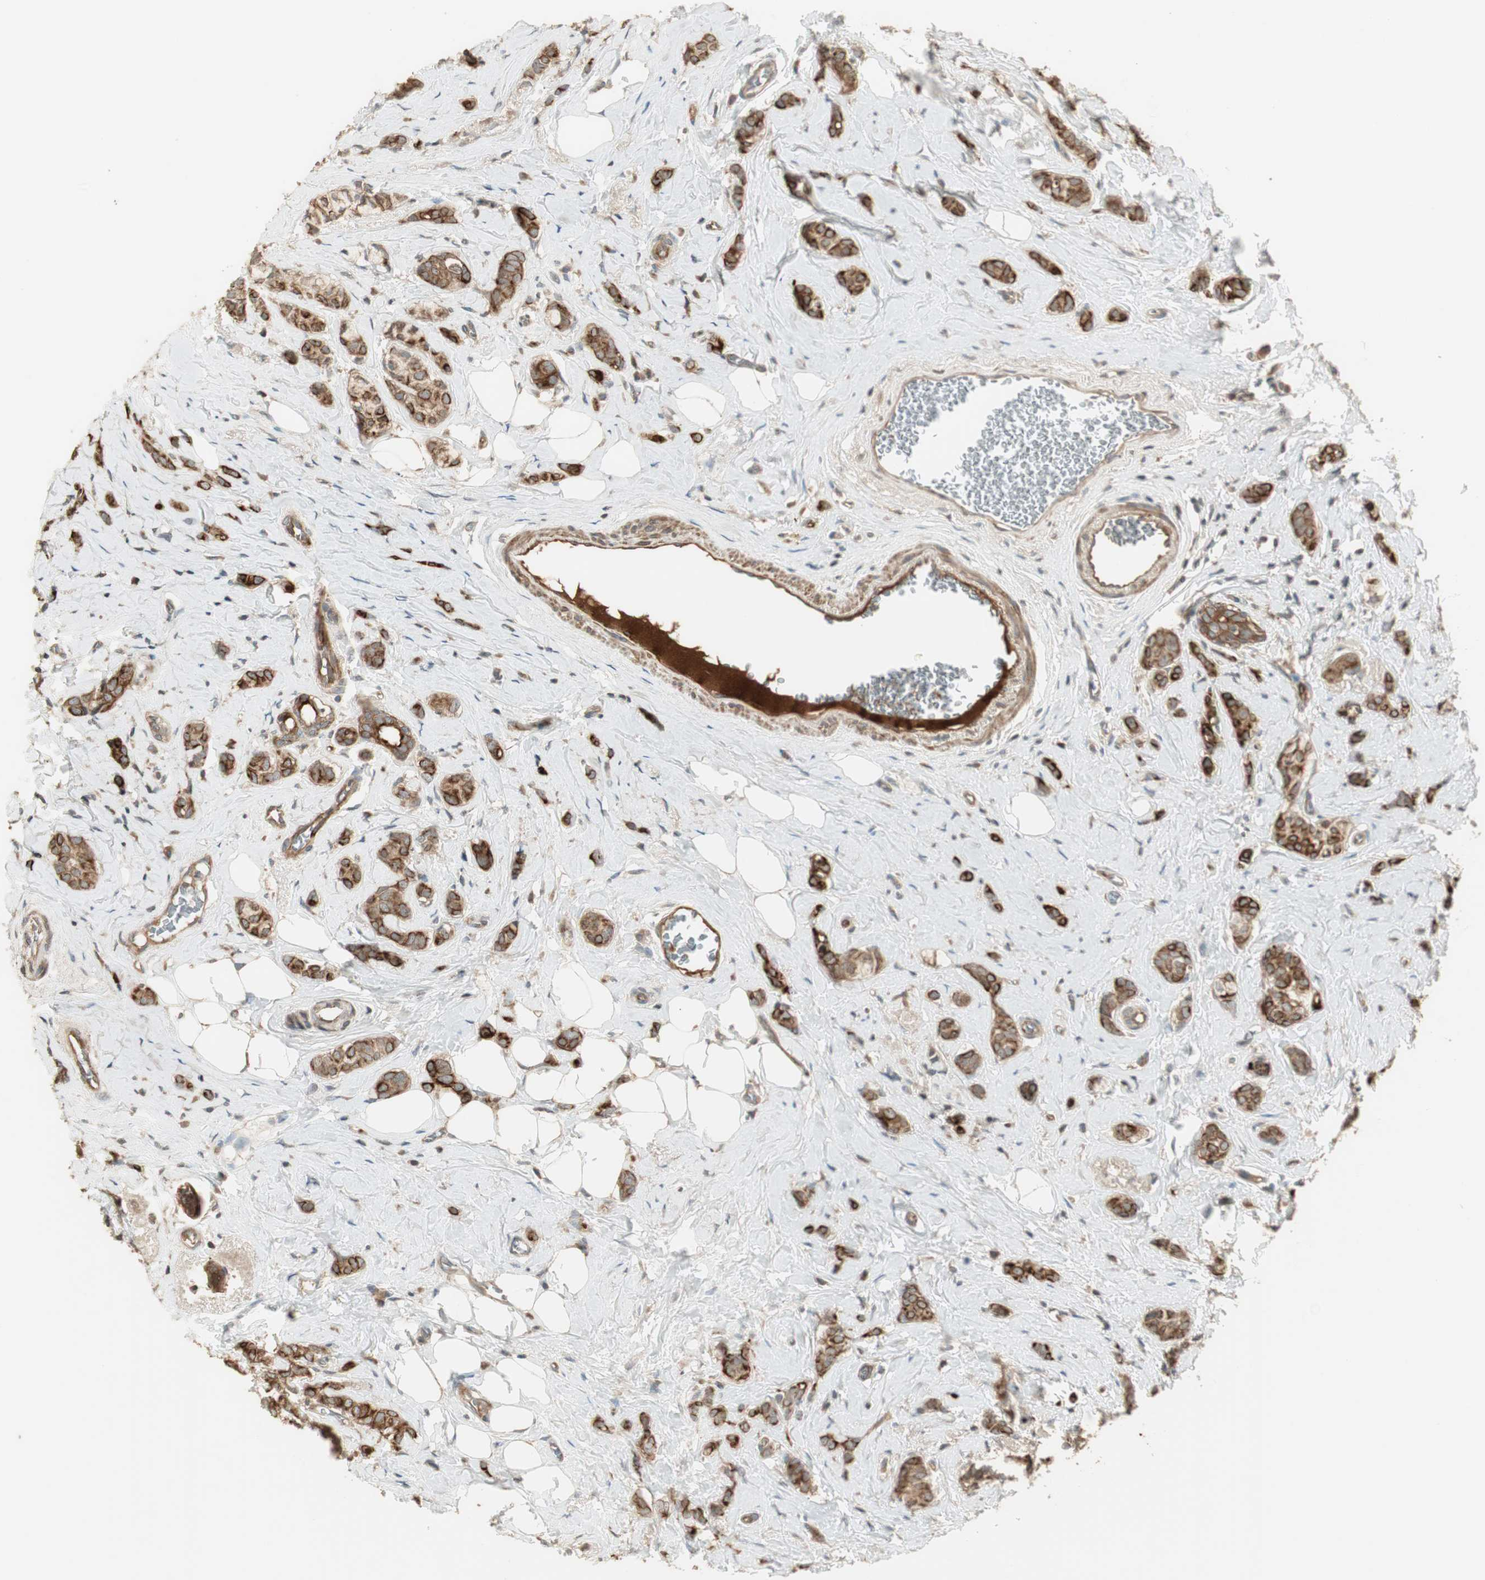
{"staining": {"intensity": "strong", "quantity": ">75%", "location": "cytoplasmic/membranous"}, "tissue": "breast cancer", "cell_type": "Tumor cells", "image_type": "cancer", "snomed": [{"axis": "morphology", "description": "Lobular carcinoma"}, {"axis": "topography", "description": "Breast"}], "caption": "Protein staining of breast cancer (lobular carcinoma) tissue reveals strong cytoplasmic/membranous staining in approximately >75% of tumor cells.", "gene": "PFDN5", "patient": {"sex": "female", "age": 60}}